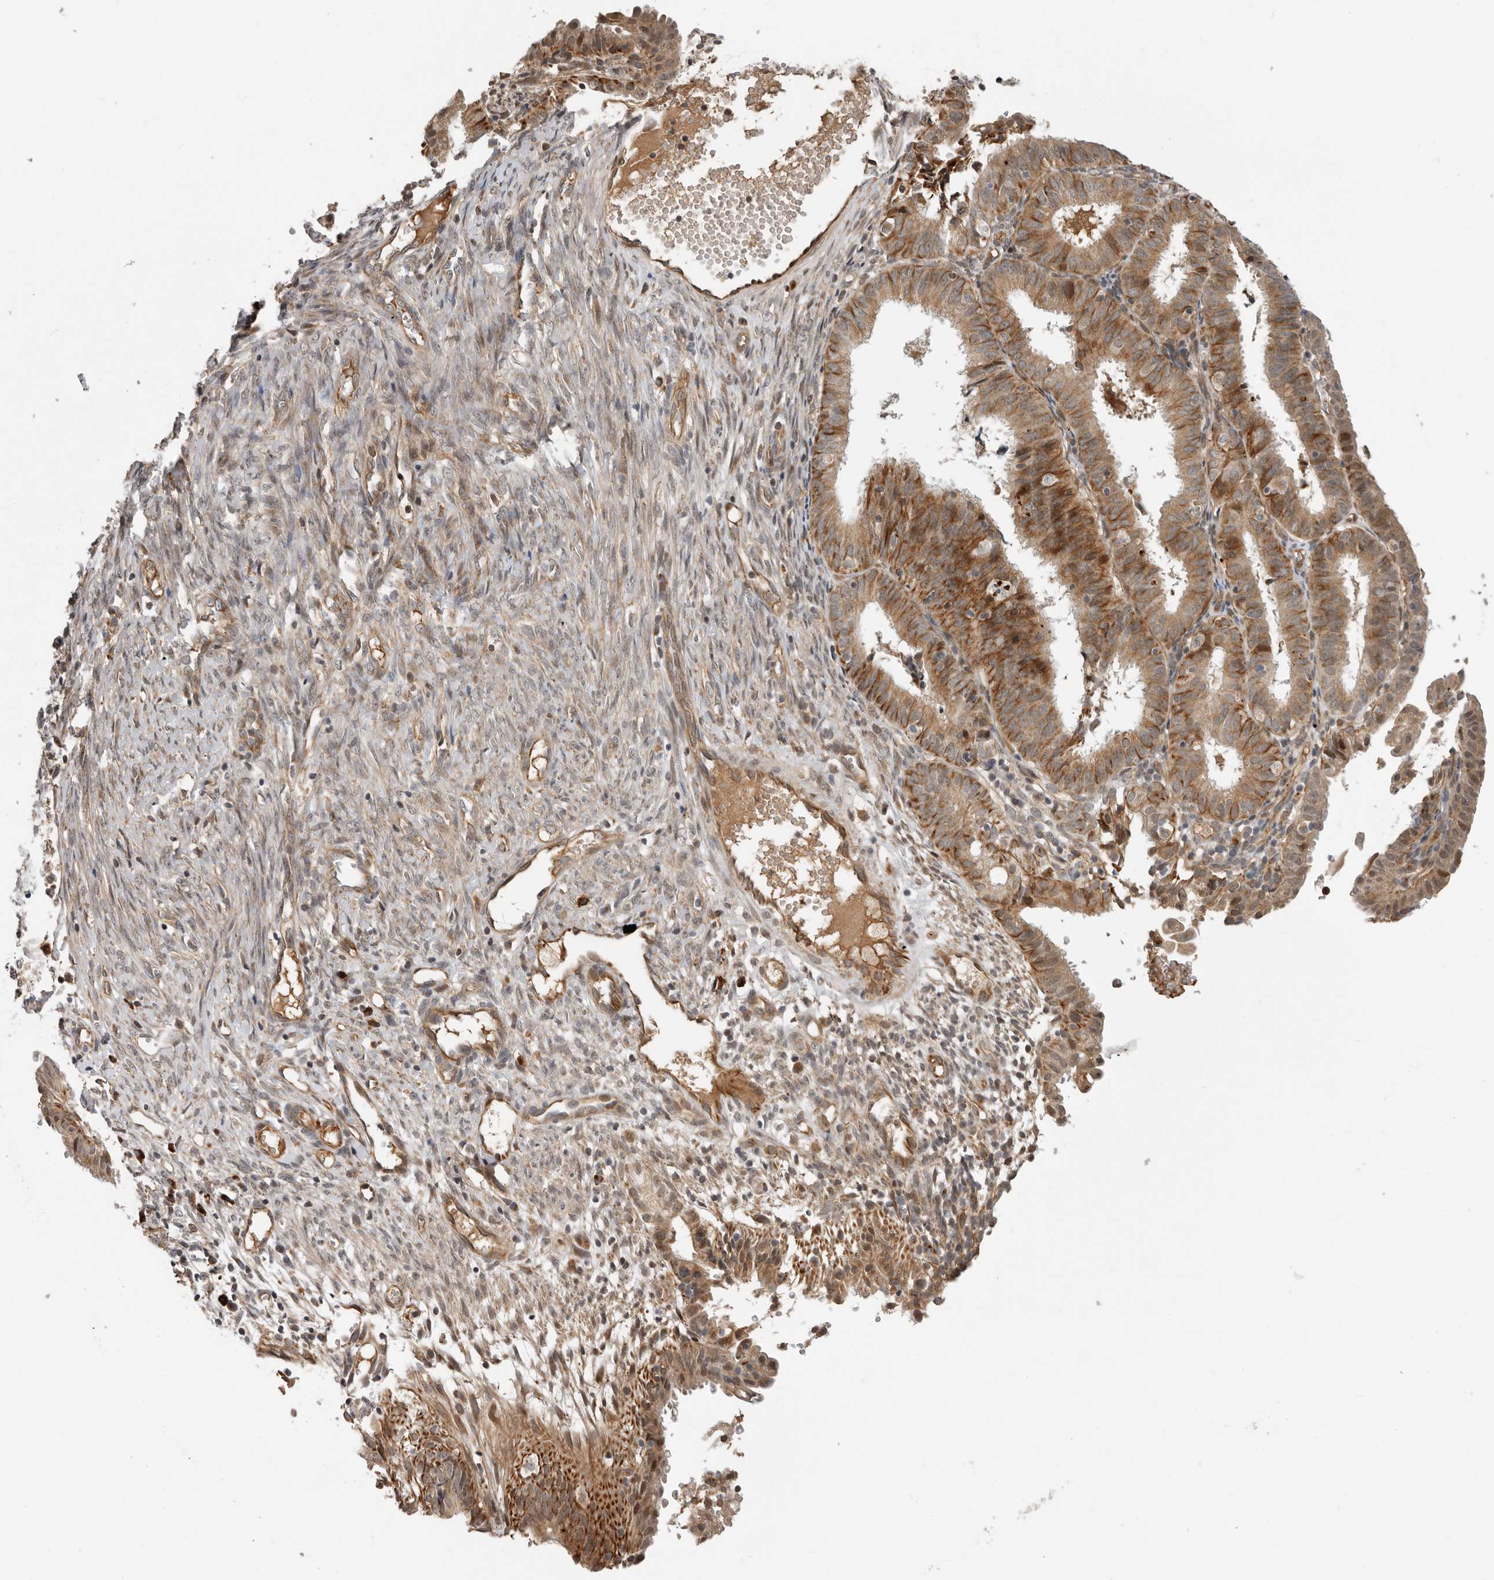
{"staining": {"intensity": "strong", "quantity": ">75%", "location": "cytoplasmic/membranous"}, "tissue": "endometrial cancer", "cell_type": "Tumor cells", "image_type": "cancer", "snomed": [{"axis": "morphology", "description": "Adenocarcinoma, NOS"}, {"axis": "topography", "description": "Endometrium"}], "caption": "Immunohistochemical staining of human endometrial cancer shows high levels of strong cytoplasmic/membranous expression in approximately >75% of tumor cells.", "gene": "RNF157", "patient": {"sex": "female", "age": 51}}